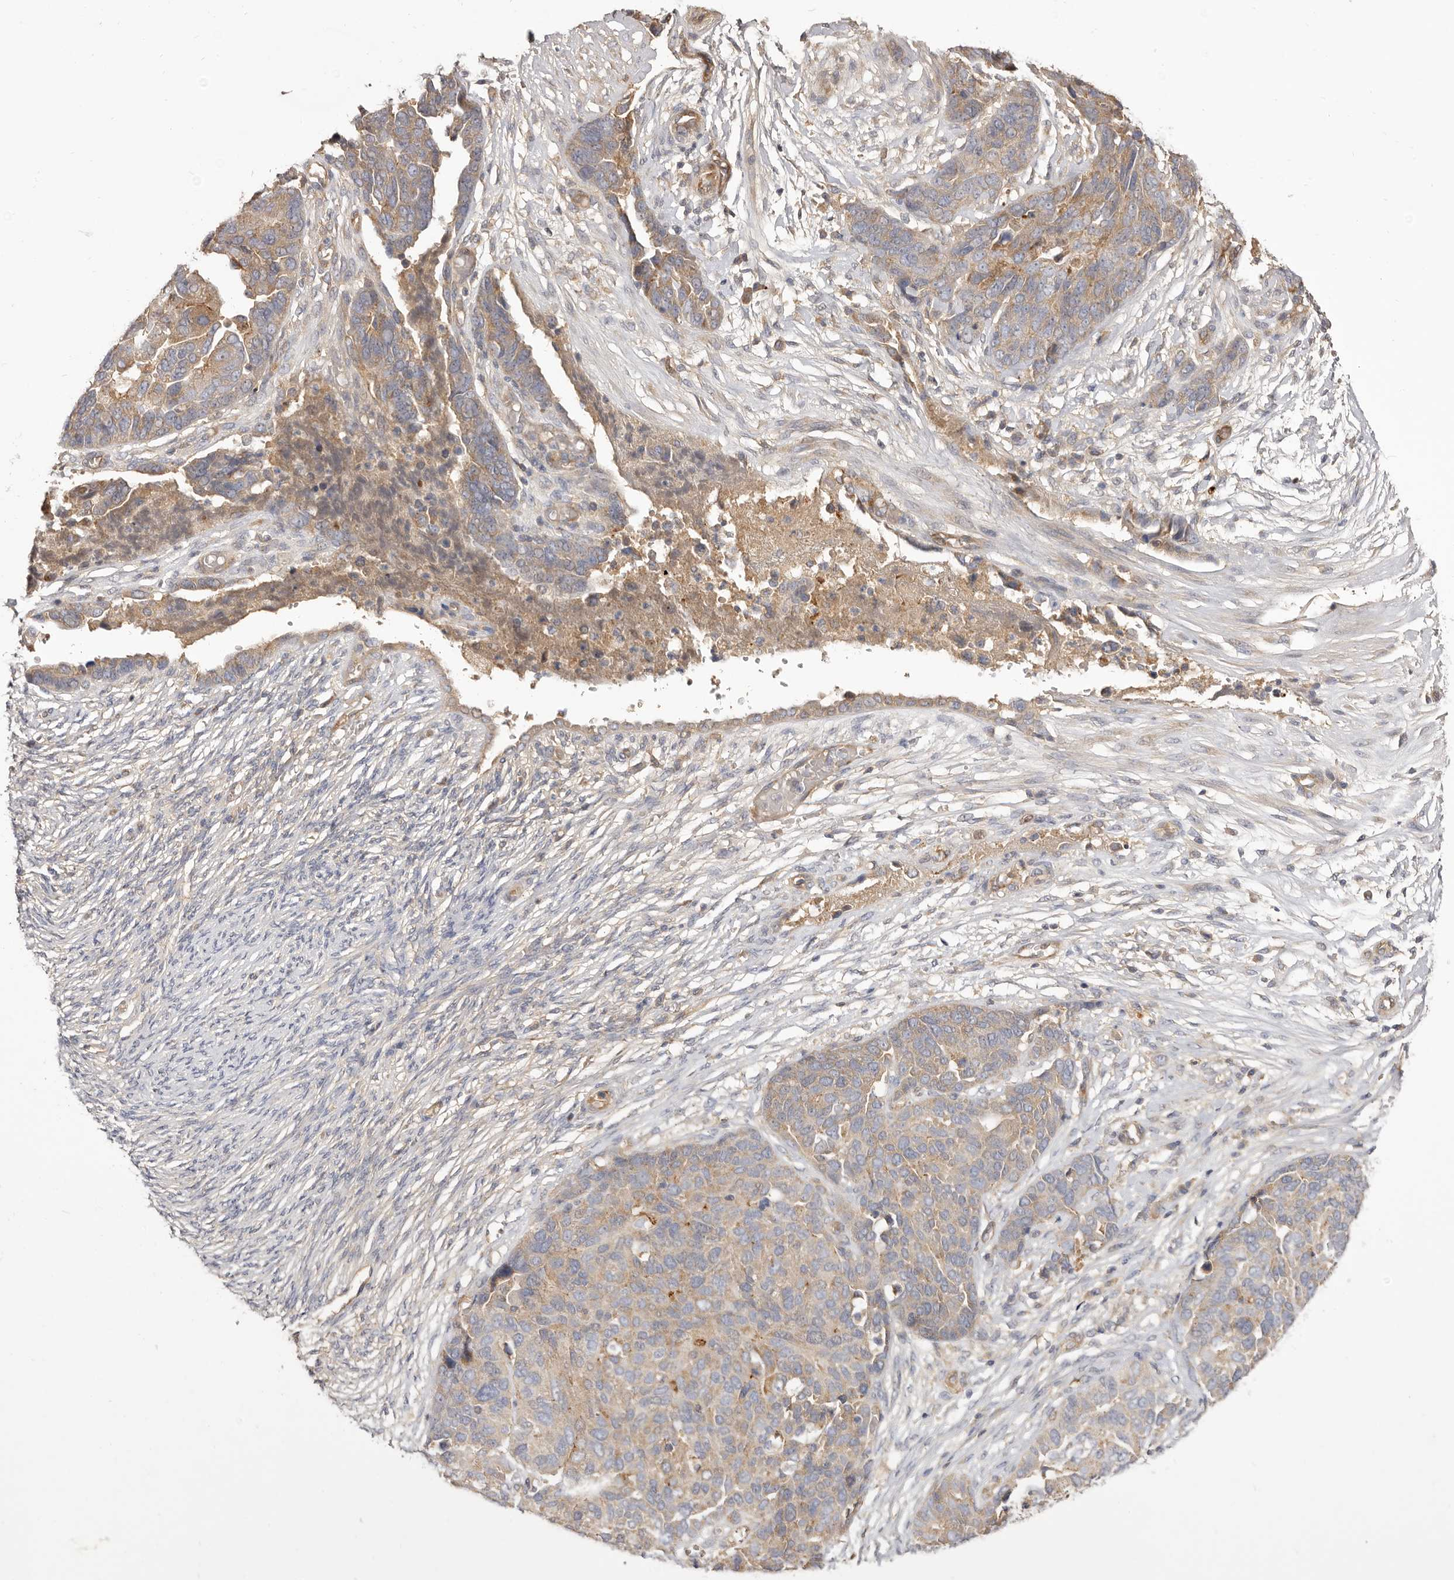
{"staining": {"intensity": "moderate", "quantity": ">75%", "location": "cytoplasmic/membranous"}, "tissue": "ovarian cancer", "cell_type": "Tumor cells", "image_type": "cancer", "snomed": [{"axis": "morphology", "description": "Cystadenocarcinoma, serous, NOS"}, {"axis": "topography", "description": "Ovary"}], "caption": "Immunohistochemical staining of serous cystadenocarcinoma (ovarian) displays medium levels of moderate cytoplasmic/membranous staining in about >75% of tumor cells.", "gene": "ADAMTS9", "patient": {"sex": "female", "age": 44}}